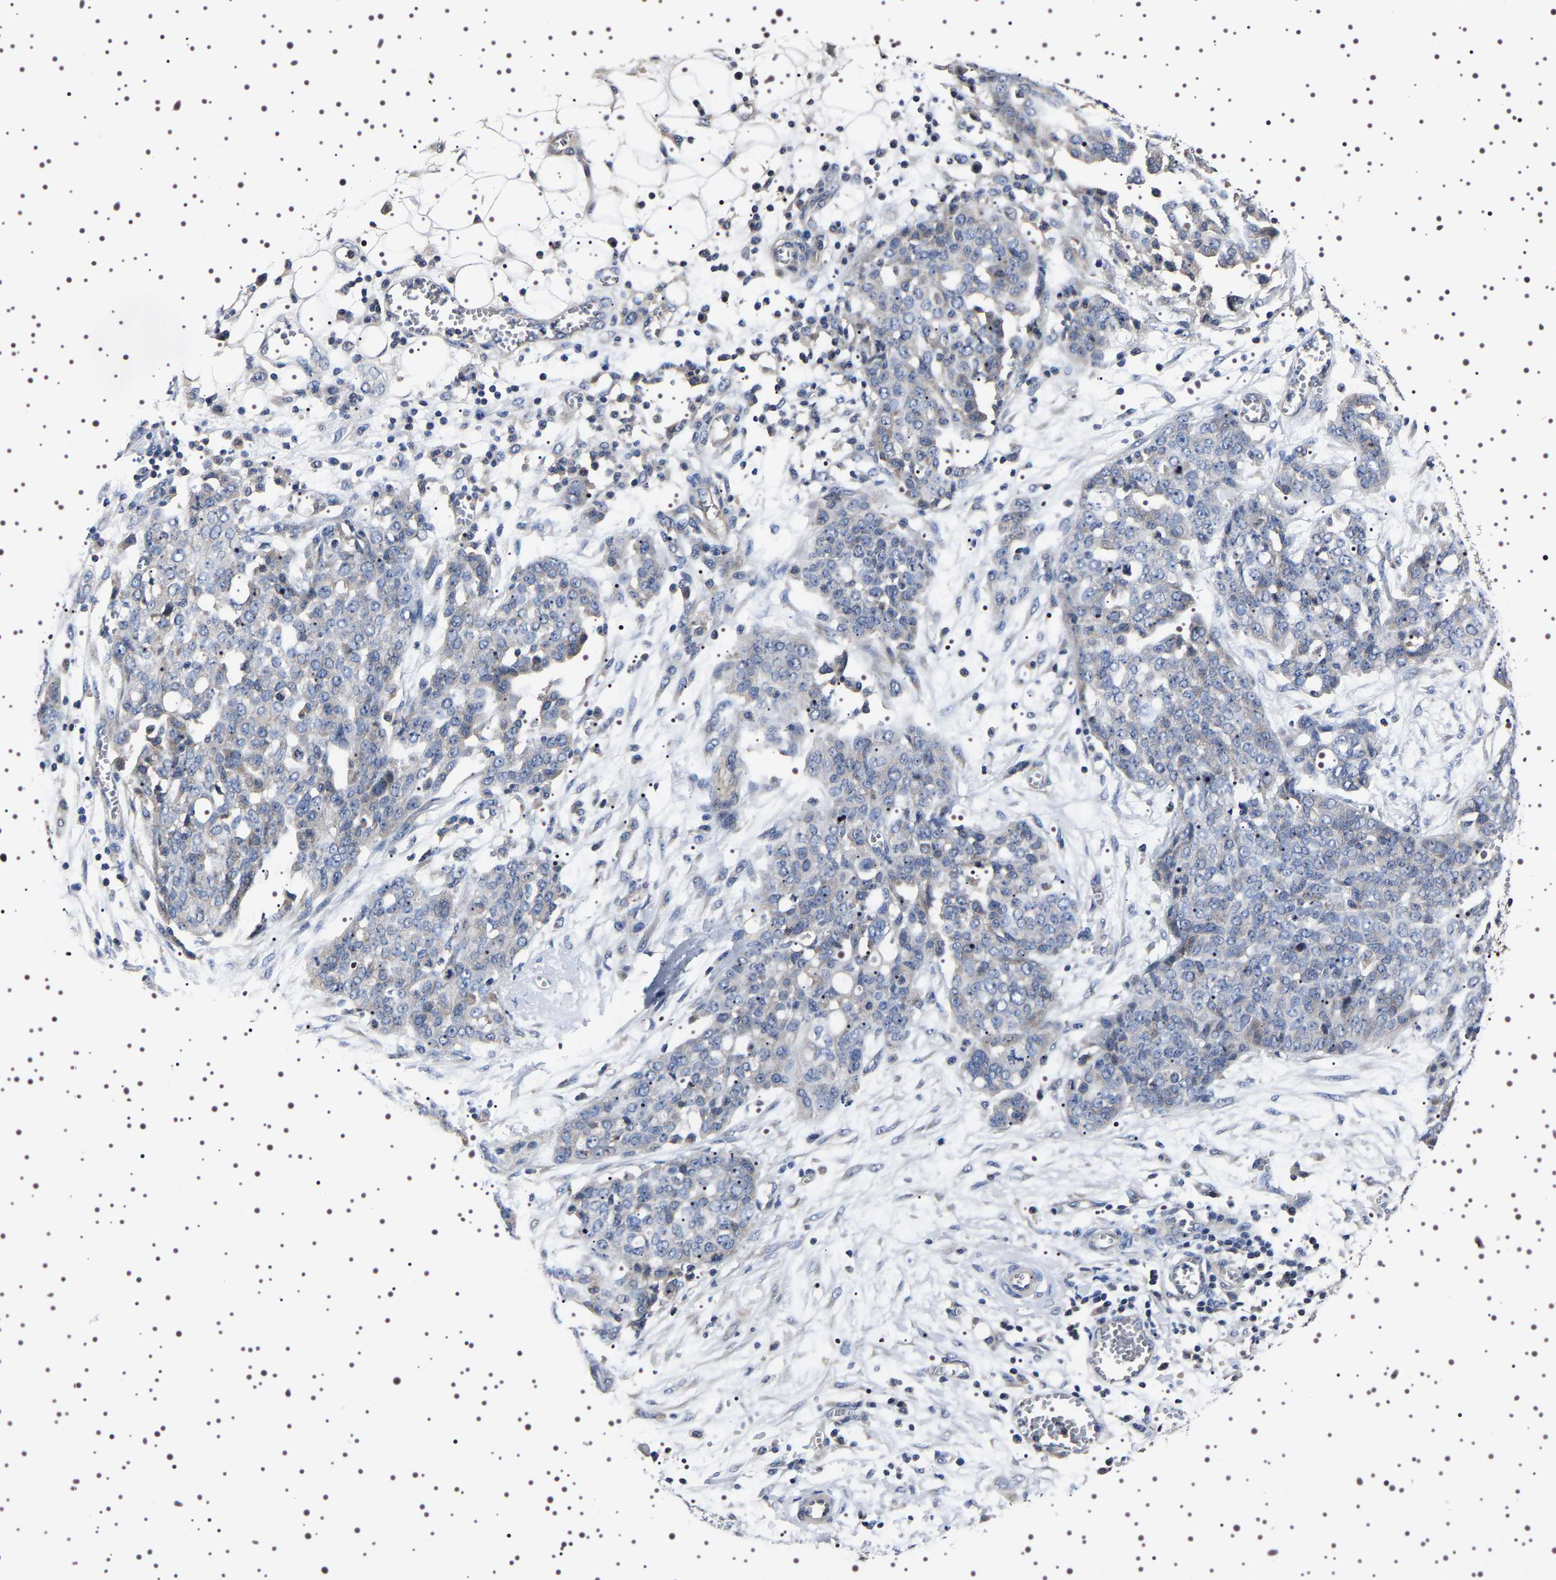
{"staining": {"intensity": "negative", "quantity": "none", "location": "none"}, "tissue": "ovarian cancer", "cell_type": "Tumor cells", "image_type": "cancer", "snomed": [{"axis": "morphology", "description": "Cystadenocarcinoma, serous, NOS"}, {"axis": "topography", "description": "Soft tissue"}, {"axis": "topography", "description": "Ovary"}], "caption": "Ovarian cancer was stained to show a protein in brown. There is no significant expression in tumor cells.", "gene": "TARBP1", "patient": {"sex": "female", "age": 57}}